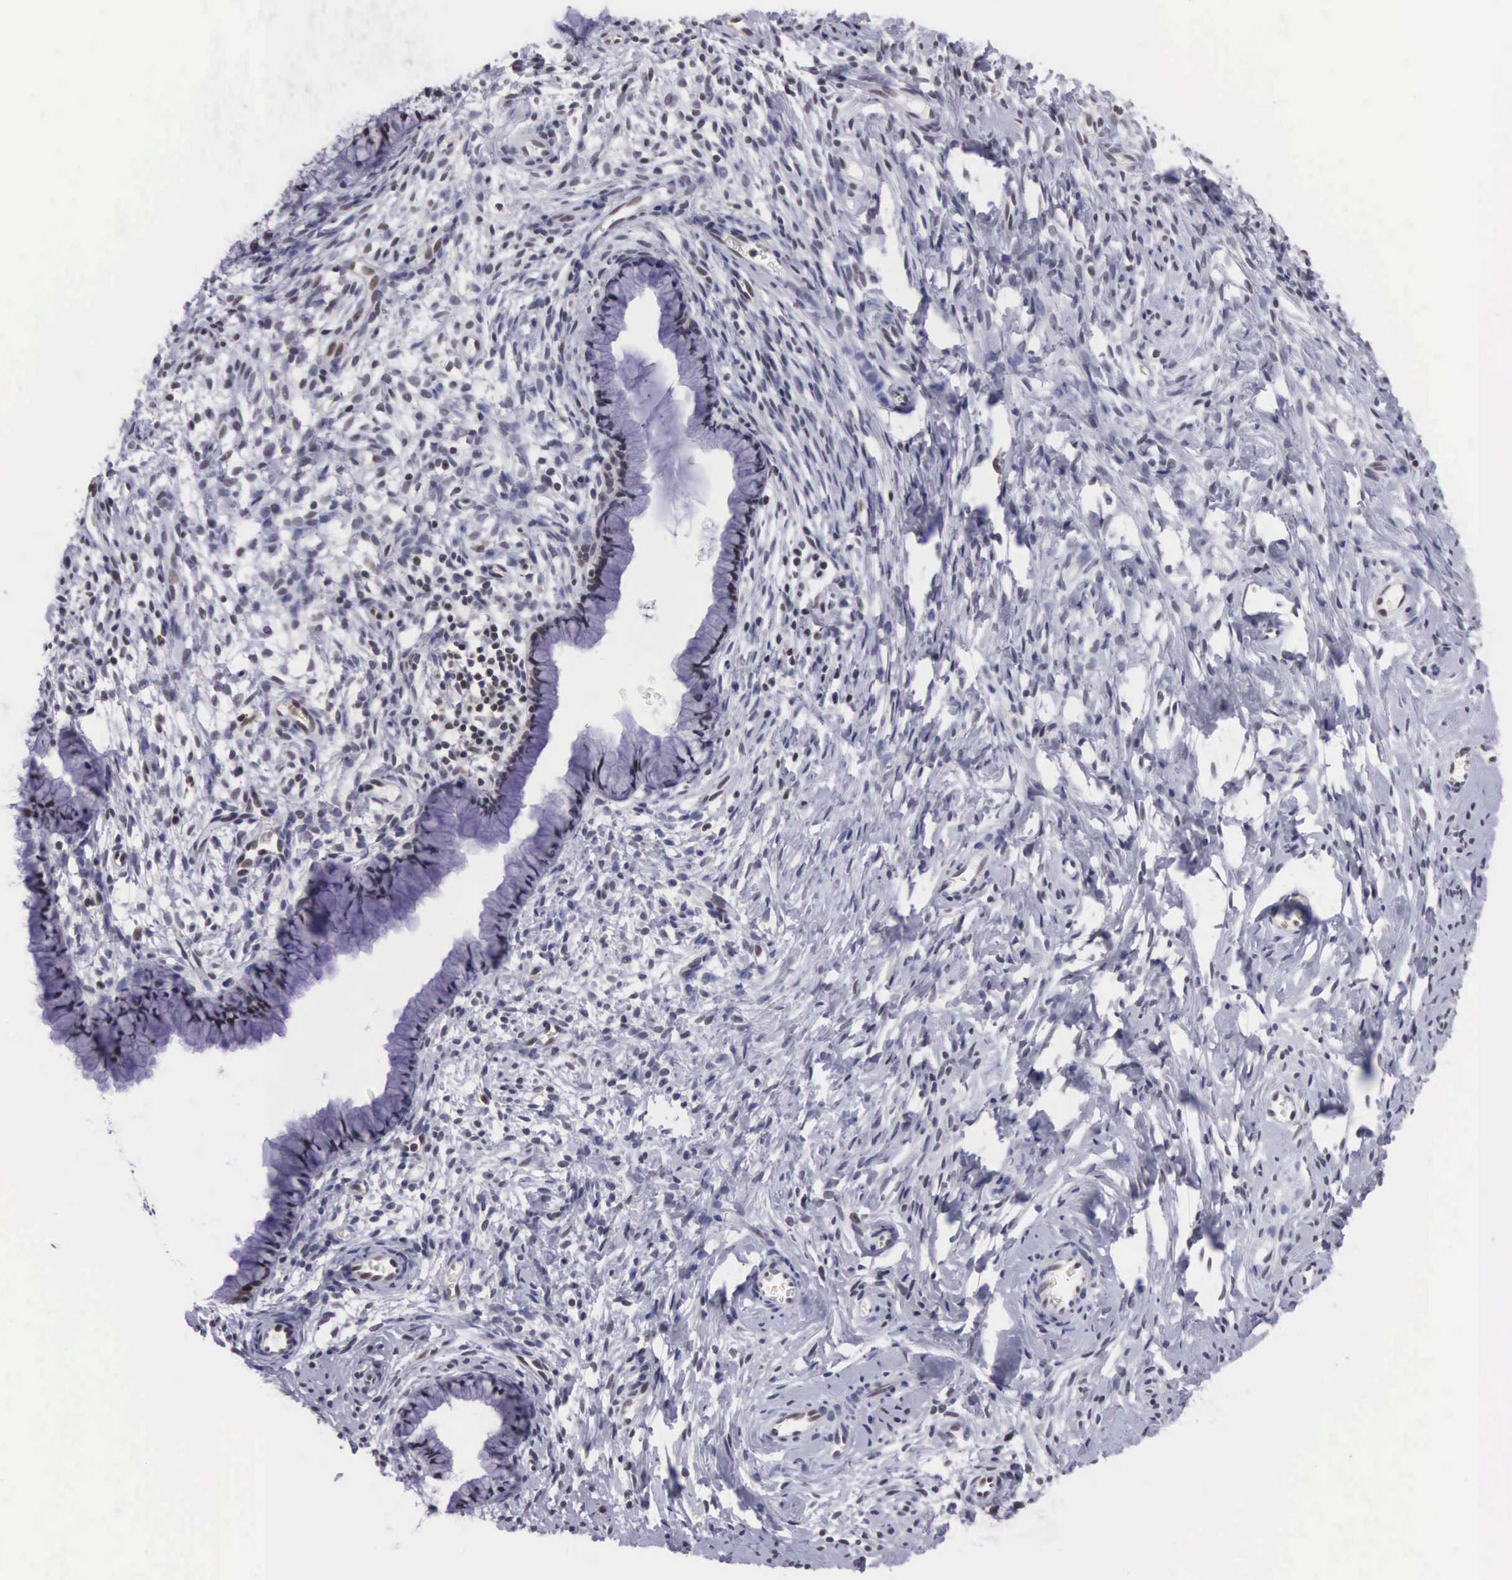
{"staining": {"intensity": "moderate", "quantity": "25%-75%", "location": "nuclear"}, "tissue": "cervix", "cell_type": "Glandular cells", "image_type": "normal", "snomed": [{"axis": "morphology", "description": "Normal tissue, NOS"}, {"axis": "topography", "description": "Cervix"}], "caption": "Cervix stained with a brown dye demonstrates moderate nuclear positive expression in approximately 25%-75% of glandular cells.", "gene": "VRK1", "patient": {"sex": "female", "age": 70}}